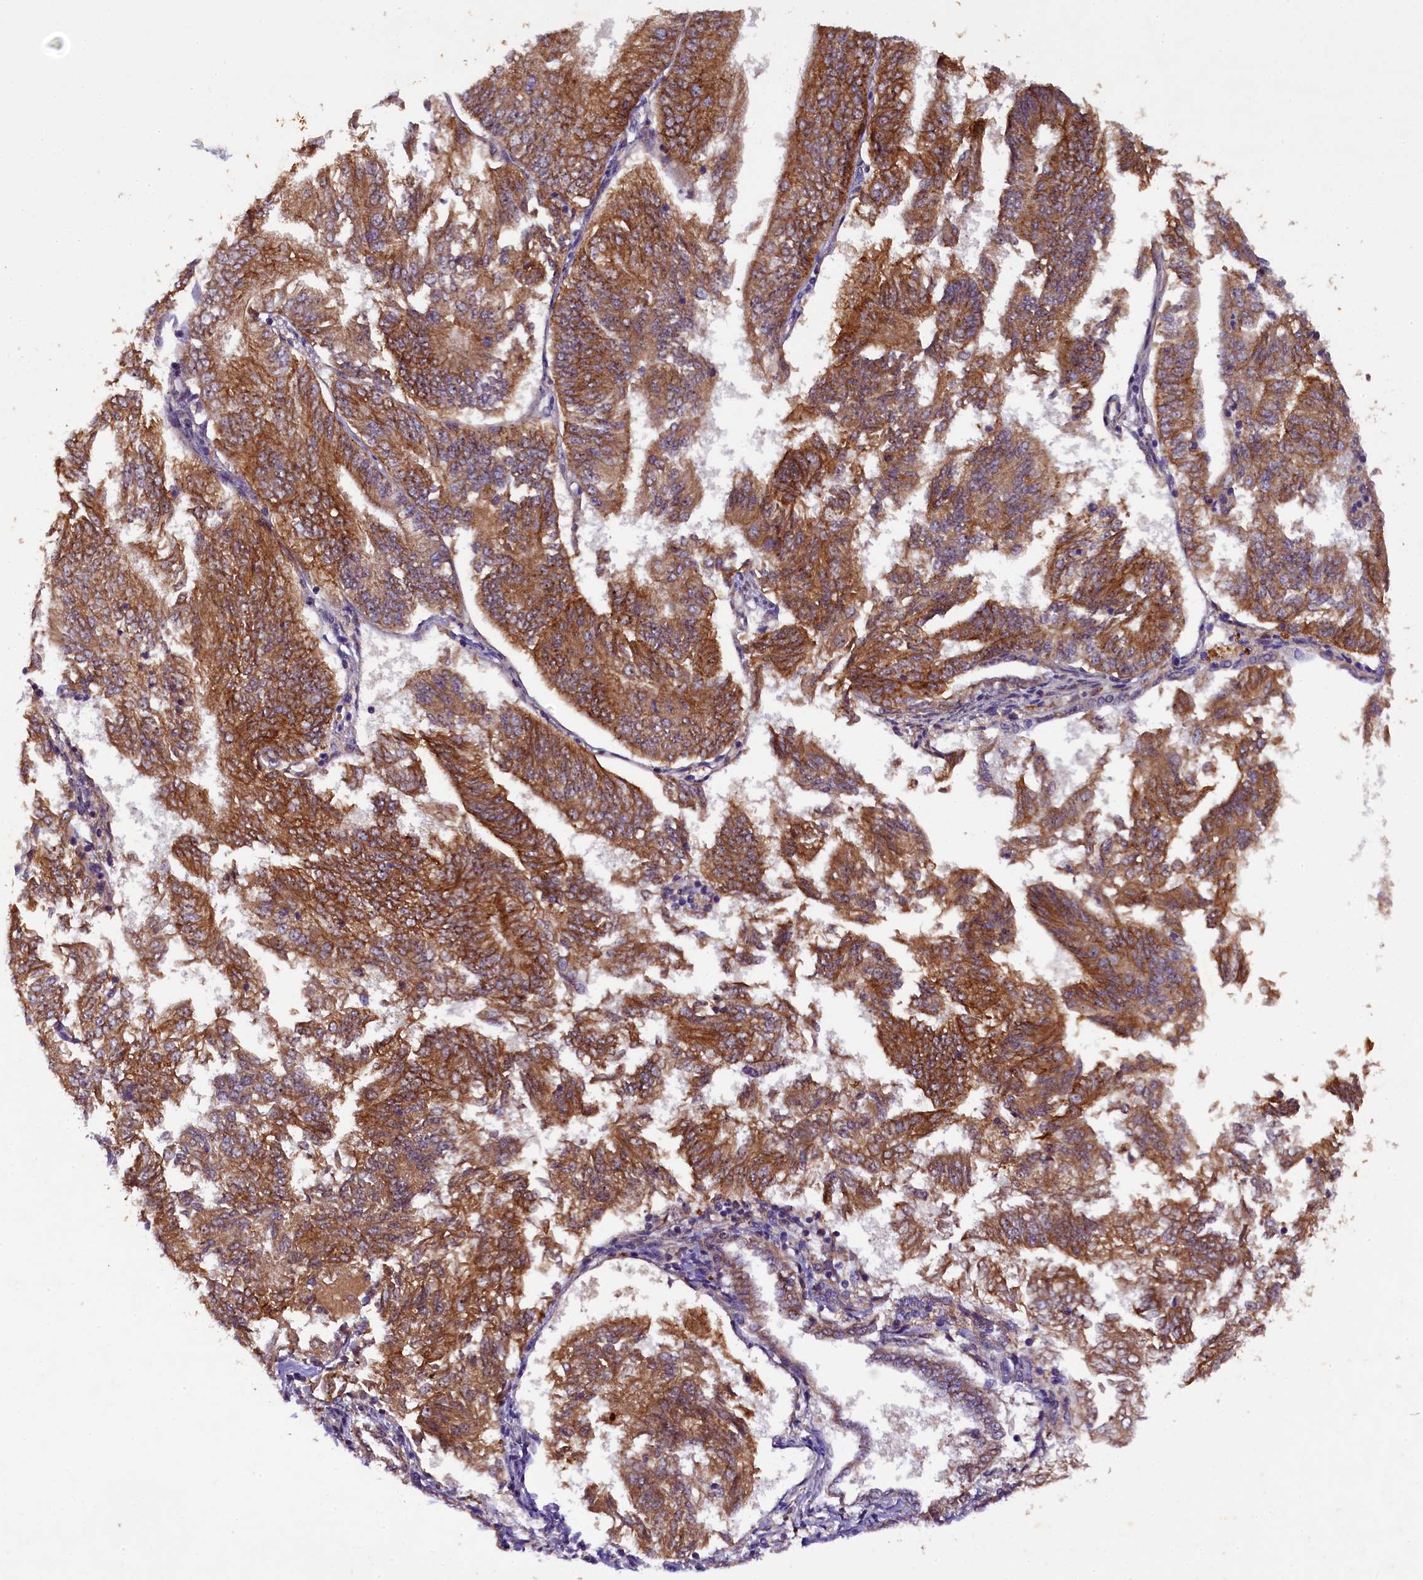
{"staining": {"intensity": "strong", "quantity": ">75%", "location": "cytoplasmic/membranous"}, "tissue": "endometrial cancer", "cell_type": "Tumor cells", "image_type": "cancer", "snomed": [{"axis": "morphology", "description": "Adenocarcinoma, NOS"}, {"axis": "topography", "description": "Endometrium"}], "caption": "IHC micrograph of endometrial cancer stained for a protein (brown), which displays high levels of strong cytoplasmic/membranous positivity in about >75% of tumor cells.", "gene": "PLXNB1", "patient": {"sex": "female", "age": 58}}